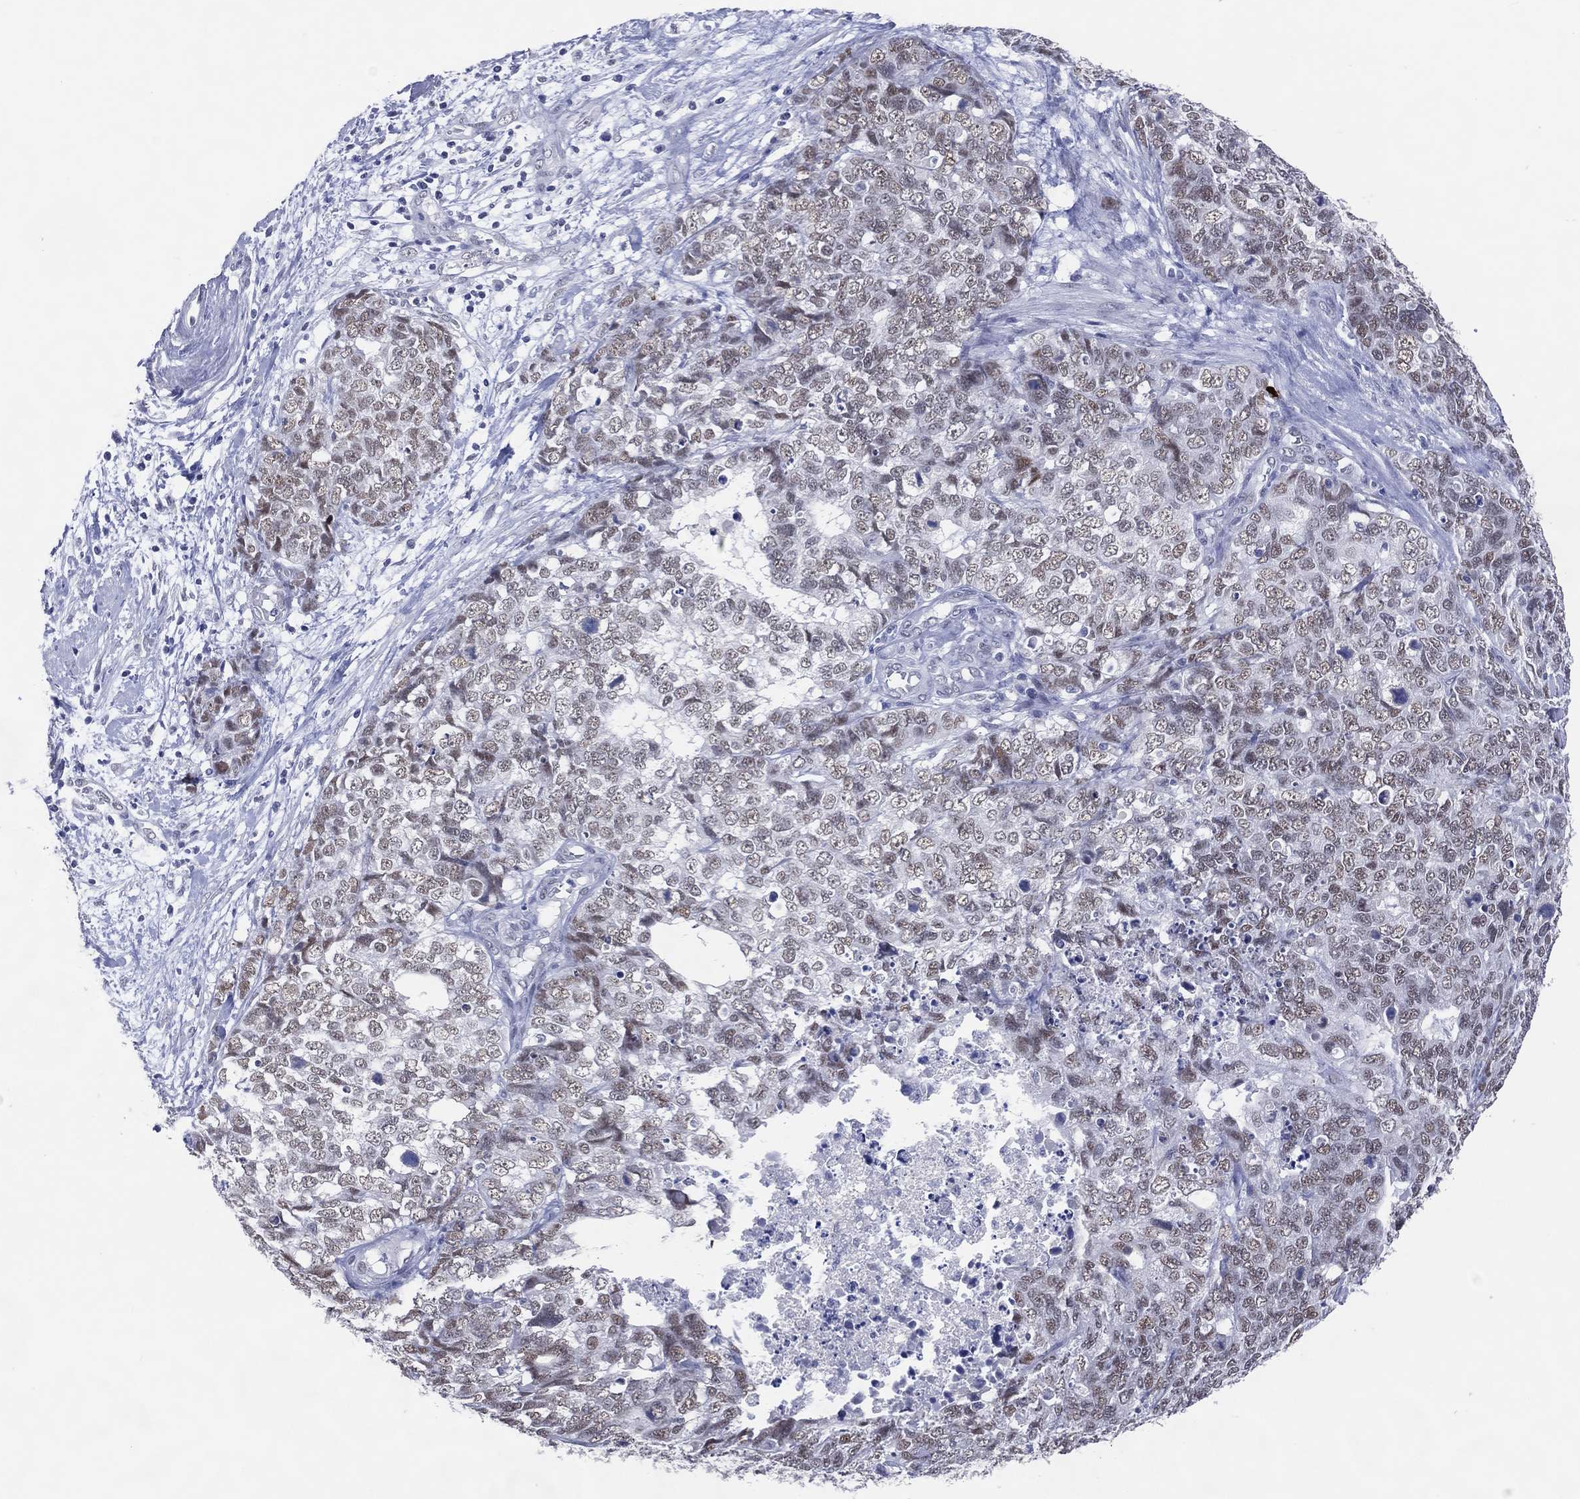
{"staining": {"intensity": "weak", "quantity": "<25%", "location": "nuclear"}, "tissue": "cervical cancer", "cell_type": "Tumor cells", "image_type": "cancer", "snomed": [{"axis": "morphology", "description": "Squamous cell carcinoma, NOS"}, {"axis": "topography", "description": "Cervix"}], "caption": "A micrograph of cervical cancer stained for a protein shows no brown staining in tumor cells. The staining was performed using DAB to visualize the protein expression in brown, while the nuclei were stained in blue with hematoxylin (Magnification: 20x).", "gene": "CFAP58", "patient": {"sex": "female", "age": 63}}